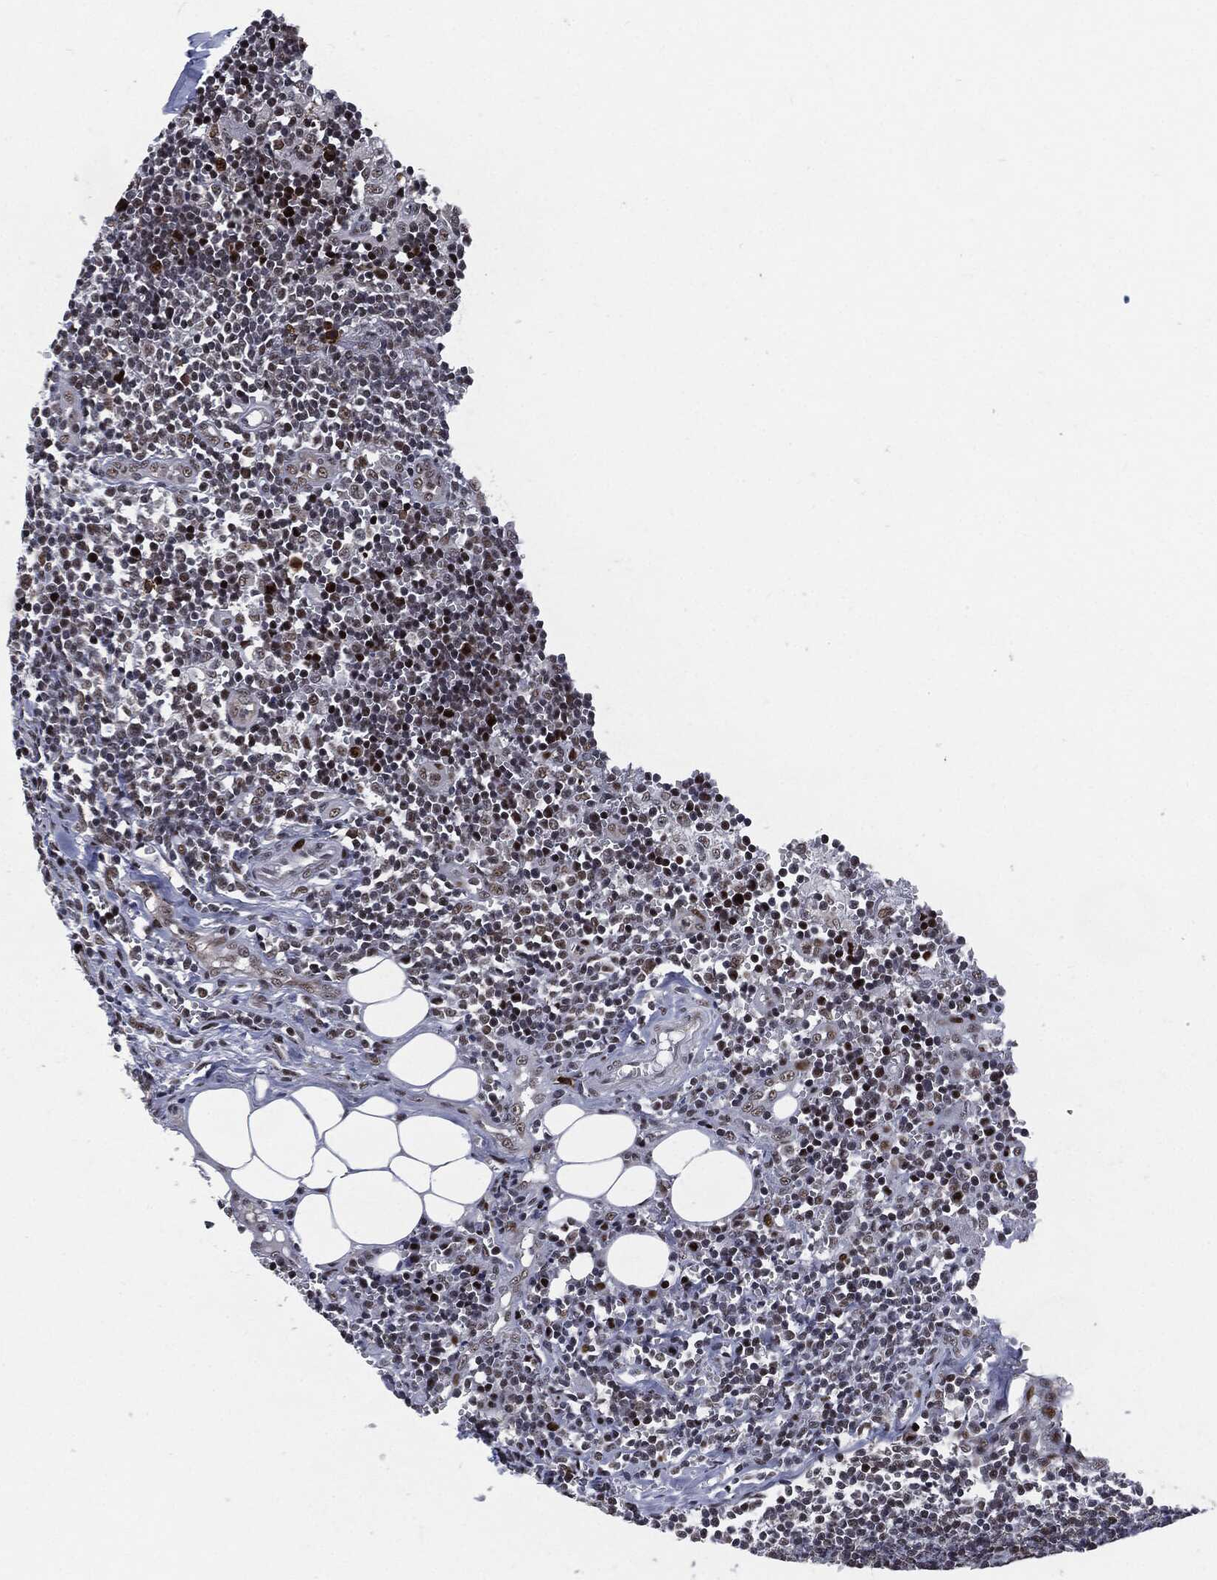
{"staining": {"intensity": "strong", "quantity": "<25%", "location": "nuclear"}, "tissue": "lymph node", "cell_type": "Non-germinal center cells", "image_type": "normal", "snomed": [{"axis": "morphology", "description": "Normal tissue, NOS"}, {"axis": "morphology", "description": "Adenocarcinoma, NOS"}, {"axis": "topography", "description": "Lymph node"}, {"axis": "topography", "description": "Pancreas"}], "caption": "The immunohistochemical stain labels strong nuclear positivity in non-germinal center cells of unremarkable lymph node.", "gene": "AKT2", "patient": {"sex": "female", "age": 58}}